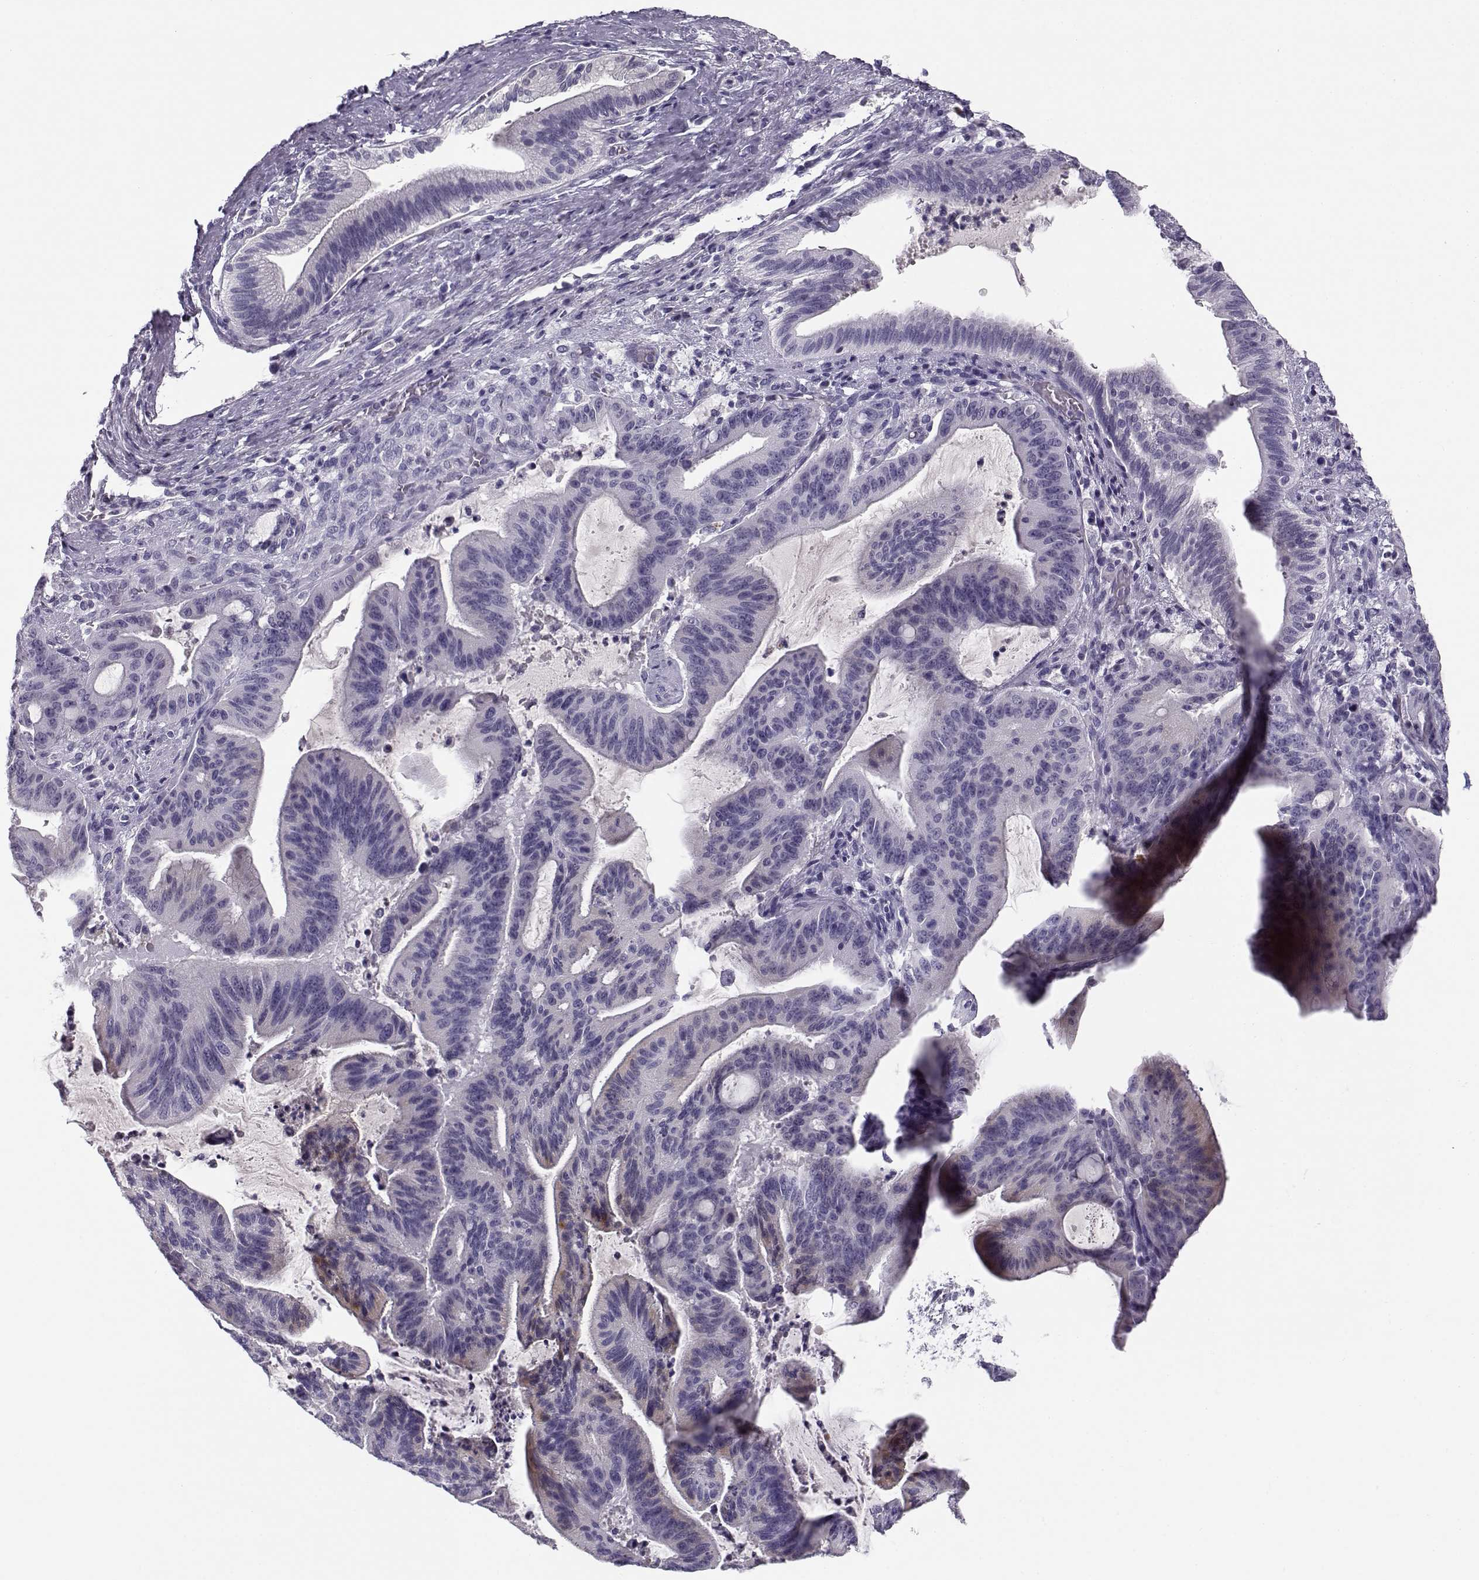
{"staining": {"intensity": "negative", "quantity": "none", "location": "none"}, "tissue": "liver cancer", "cell_type": "Tumor cells", "image_type": "cancer", "snomed": [{"axis": "morphology", "description": "Cholangiocarcinoma"}, {"axis": "topography", "description": "Liver"}], "caption": "Liver cholangiocarcinoma stained for a protein using IHC shows no positivity tumor cells.", "gene": "CFAP77", "patient": {"sex": "female", "age": 73}}